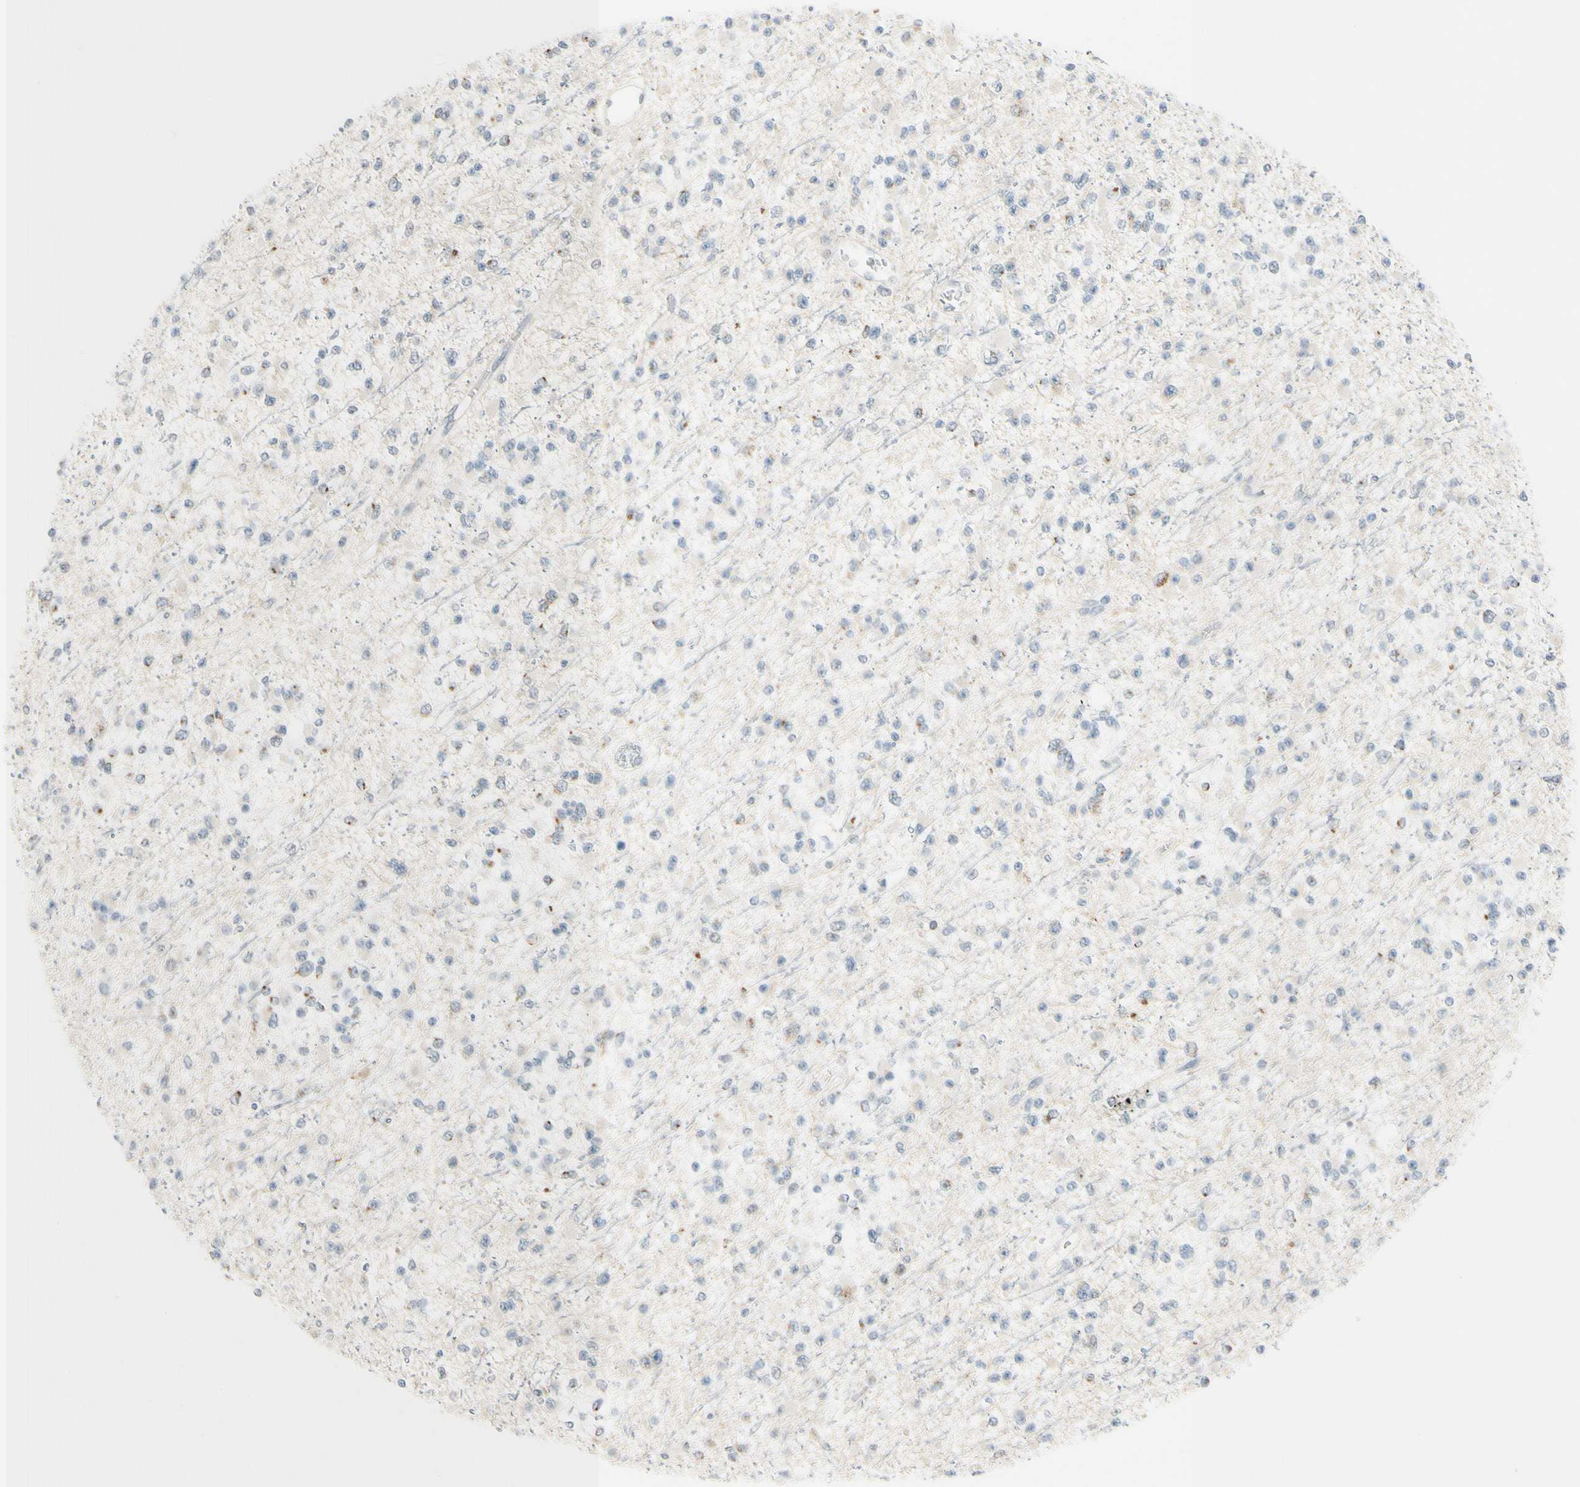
{"staining": {"intensity": "negative", "quantity": "none", "location": "none"}, "tissue": "glioma", "cell_type": "Tumor cells", "image_type": "cancer", "snomed": [{"axis": "morphology", "description": "Glioma, malignant, Low grade"}, {"axis": "topography", "description": "Brain"}], "caption": "There is no significant staining in tumor cells of malignant glioma (low-grade).", "gene": "B4GALNT1", "patient": {"sex": "female", "age": 22}}